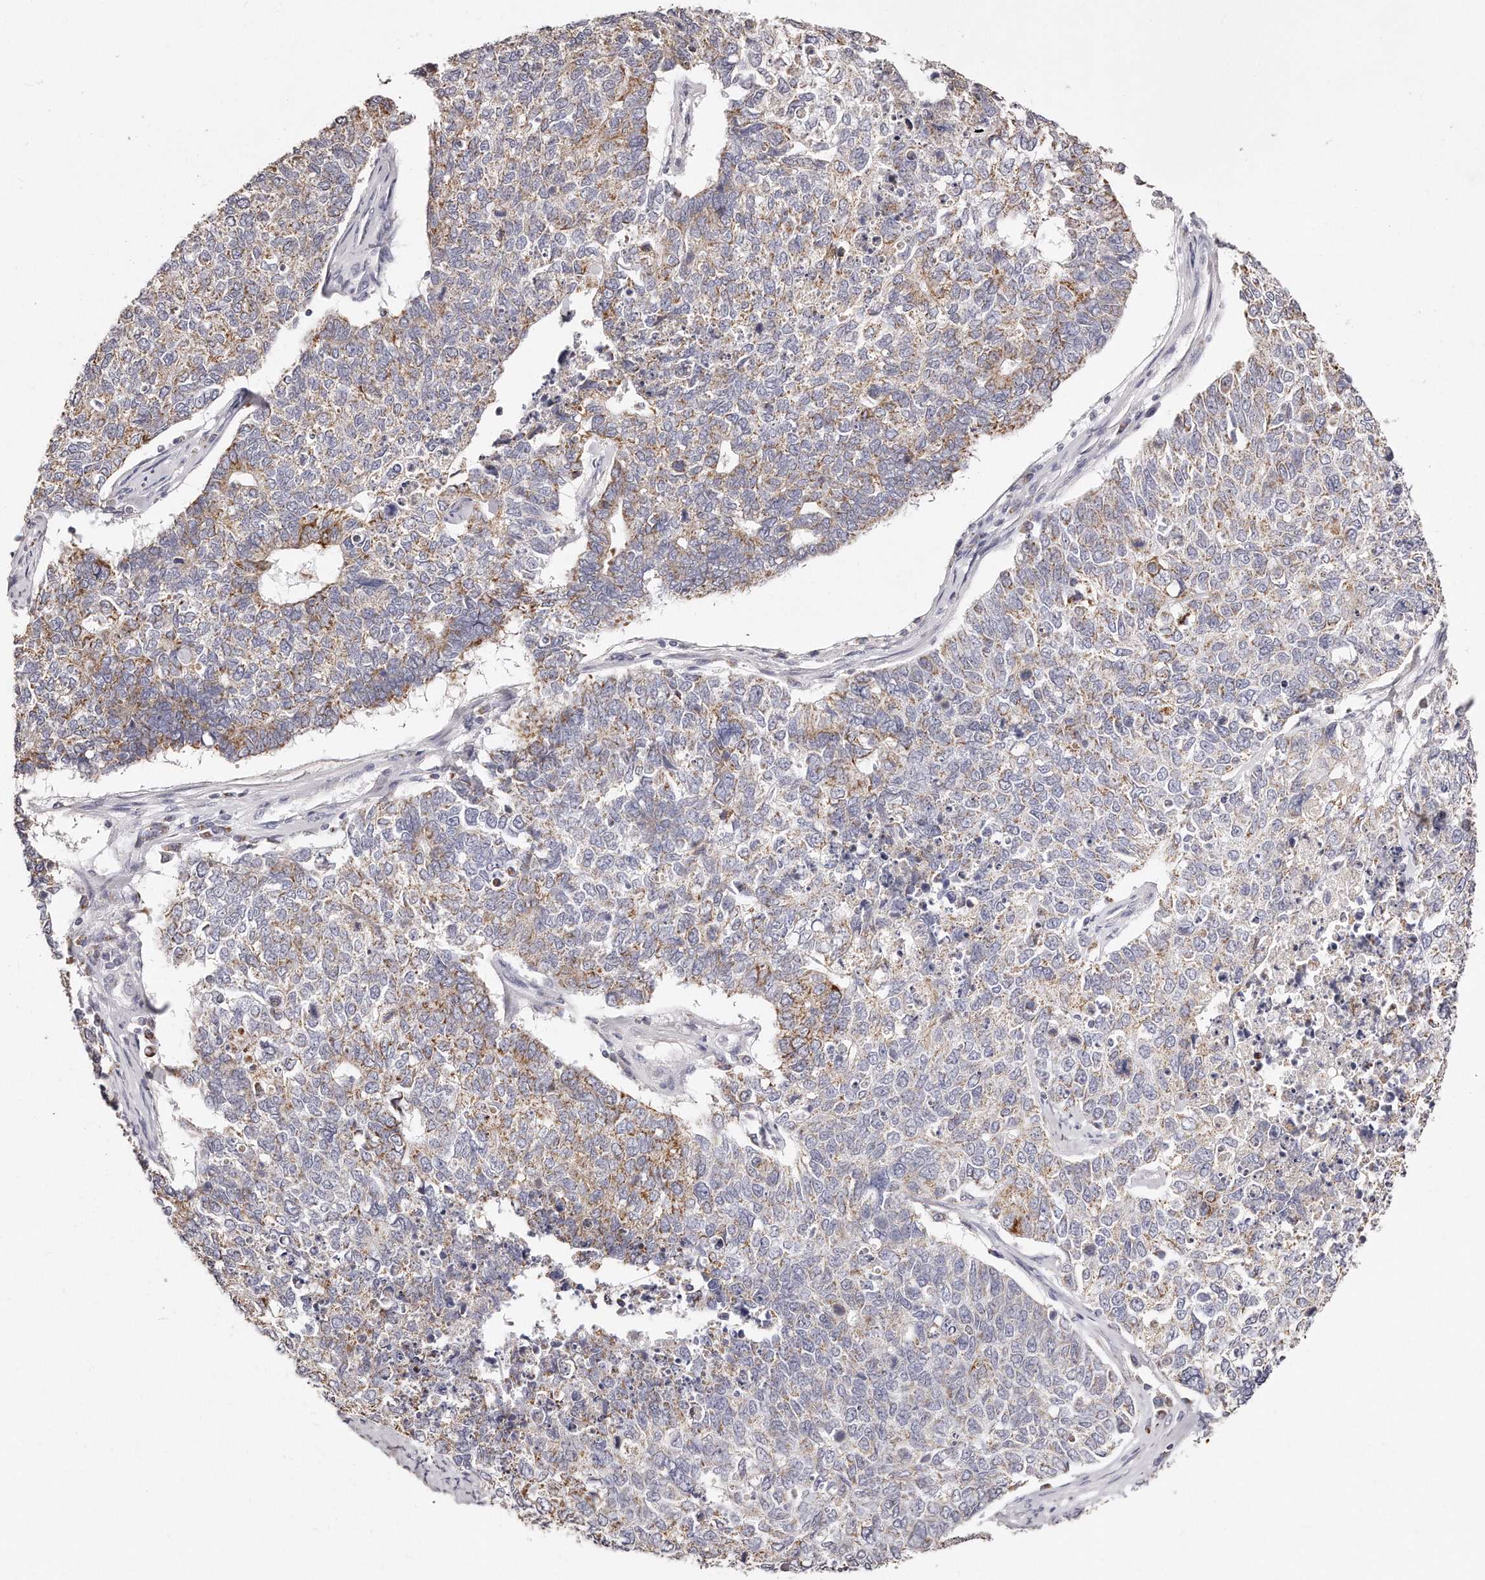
{"staining": {"intensity": "weak", "quantity": ">75%", "location": "cytoplasmic/membranous"}, "tissue": "cervical cancer", "cell_type": "Tumor cells", "image_type": "cancer", "snomed": [{"axis": "morphology", "description": "Squamous cell carcinoma, NOS"}, {"axis": "topography", "description": "Cervix"}], "caption": "Protein expression analysis of cervical cancer (squamous cell carcinoma) displays weak cytoplasmic/membranous expression in approximately >75% of tumor cells.", "gene": "RTKN", "patient": {"sex": "female", "age": 63}}